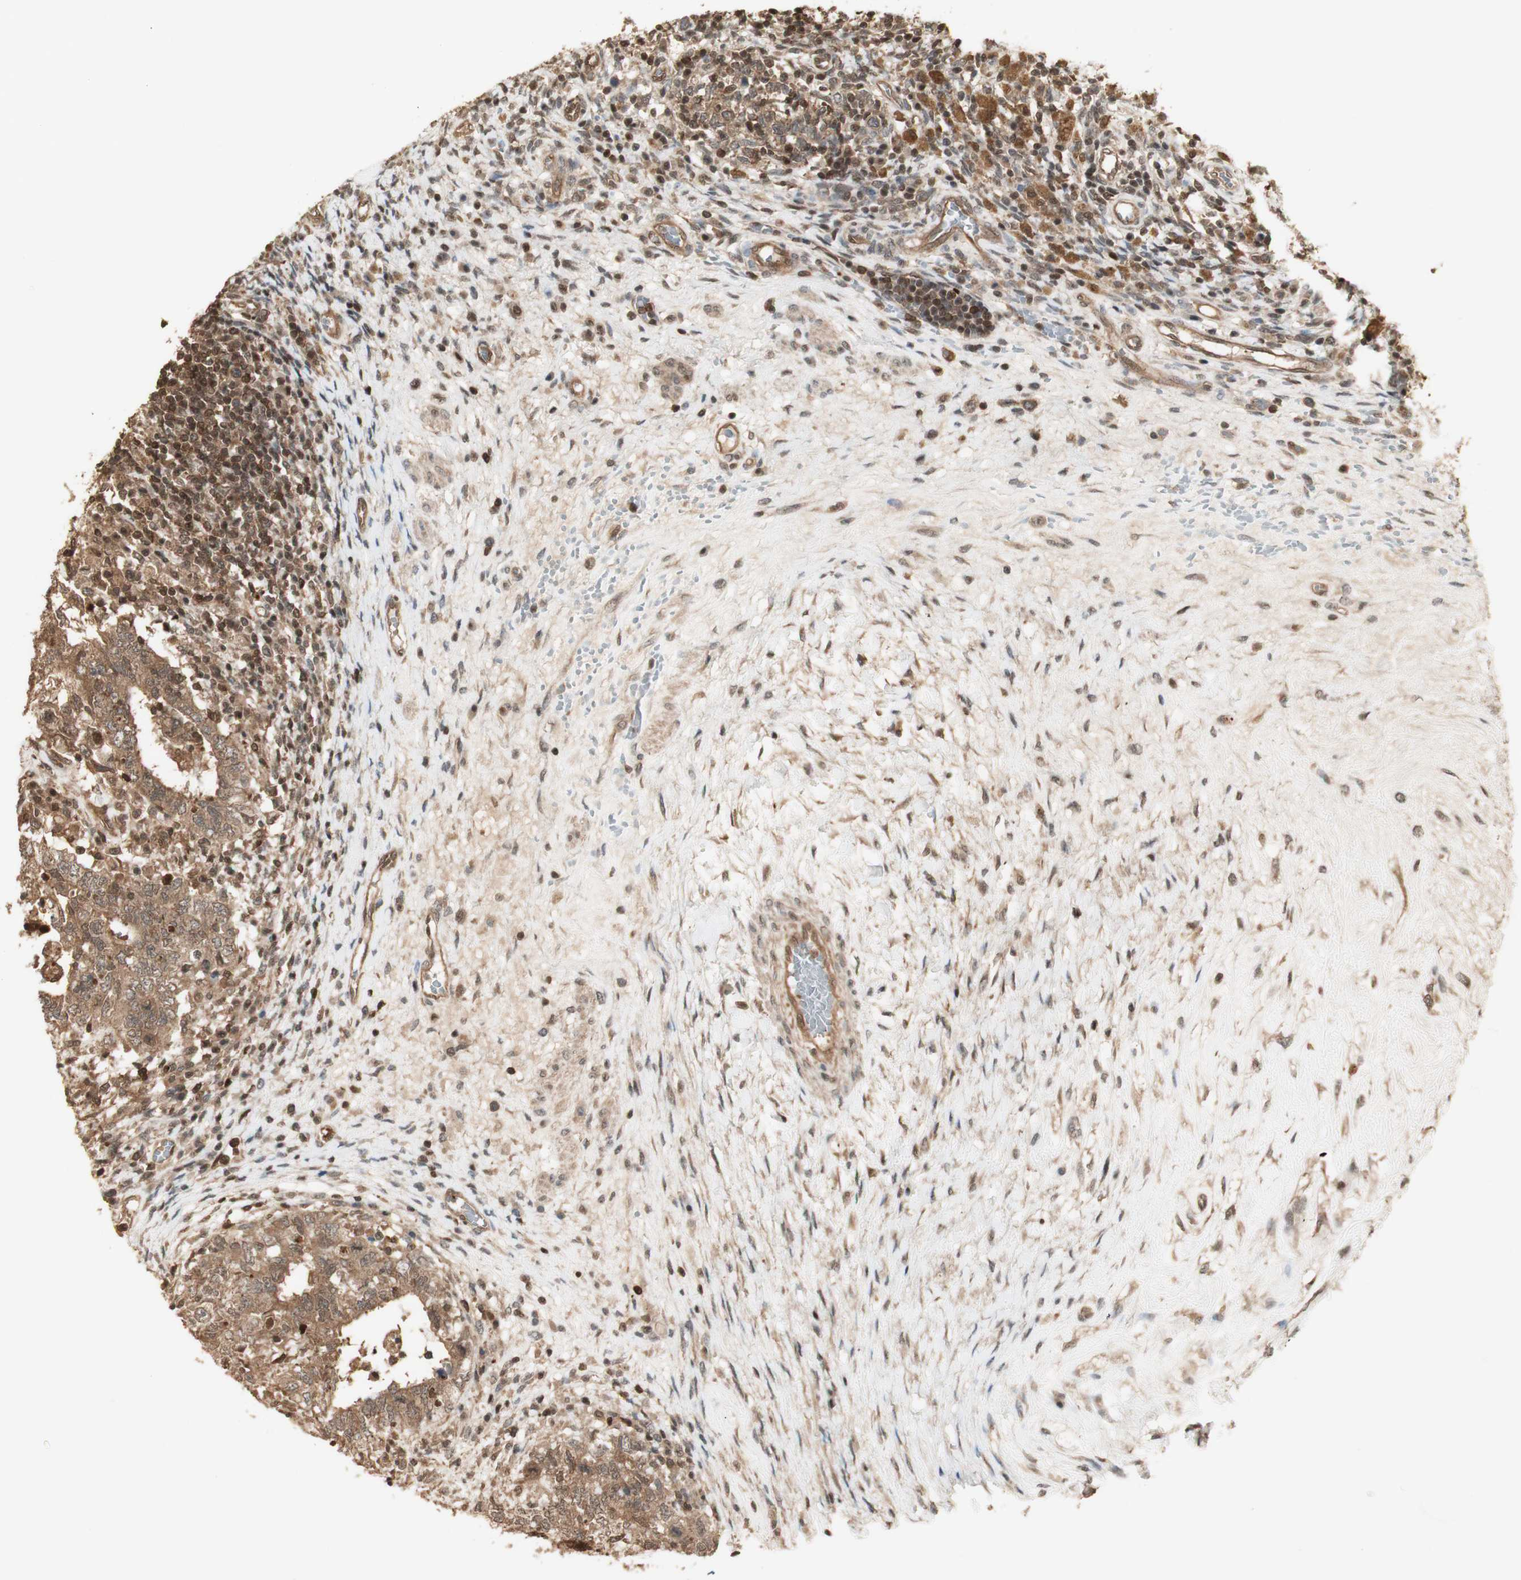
{"staining": {"intensity": "moderate", "quantity": ">75%", "location": "cytoplasmic/membranous"}, "tissue": "testis cancer", "cell_type": "Tumor cells", "image_type": "cancer", "snomed": [{"axis": "morphology", "description": "Carcinoma, Embryonal, NOS"}, {"axis": "topography", "description": "Testis"}], "caption": "Testis cancer tissue reveals moderate cytoplasmic/membranous expression in approximately >75% of tumor cells", "gene": "YWHAB", "patient": {"sex": "male", "age": 26}}